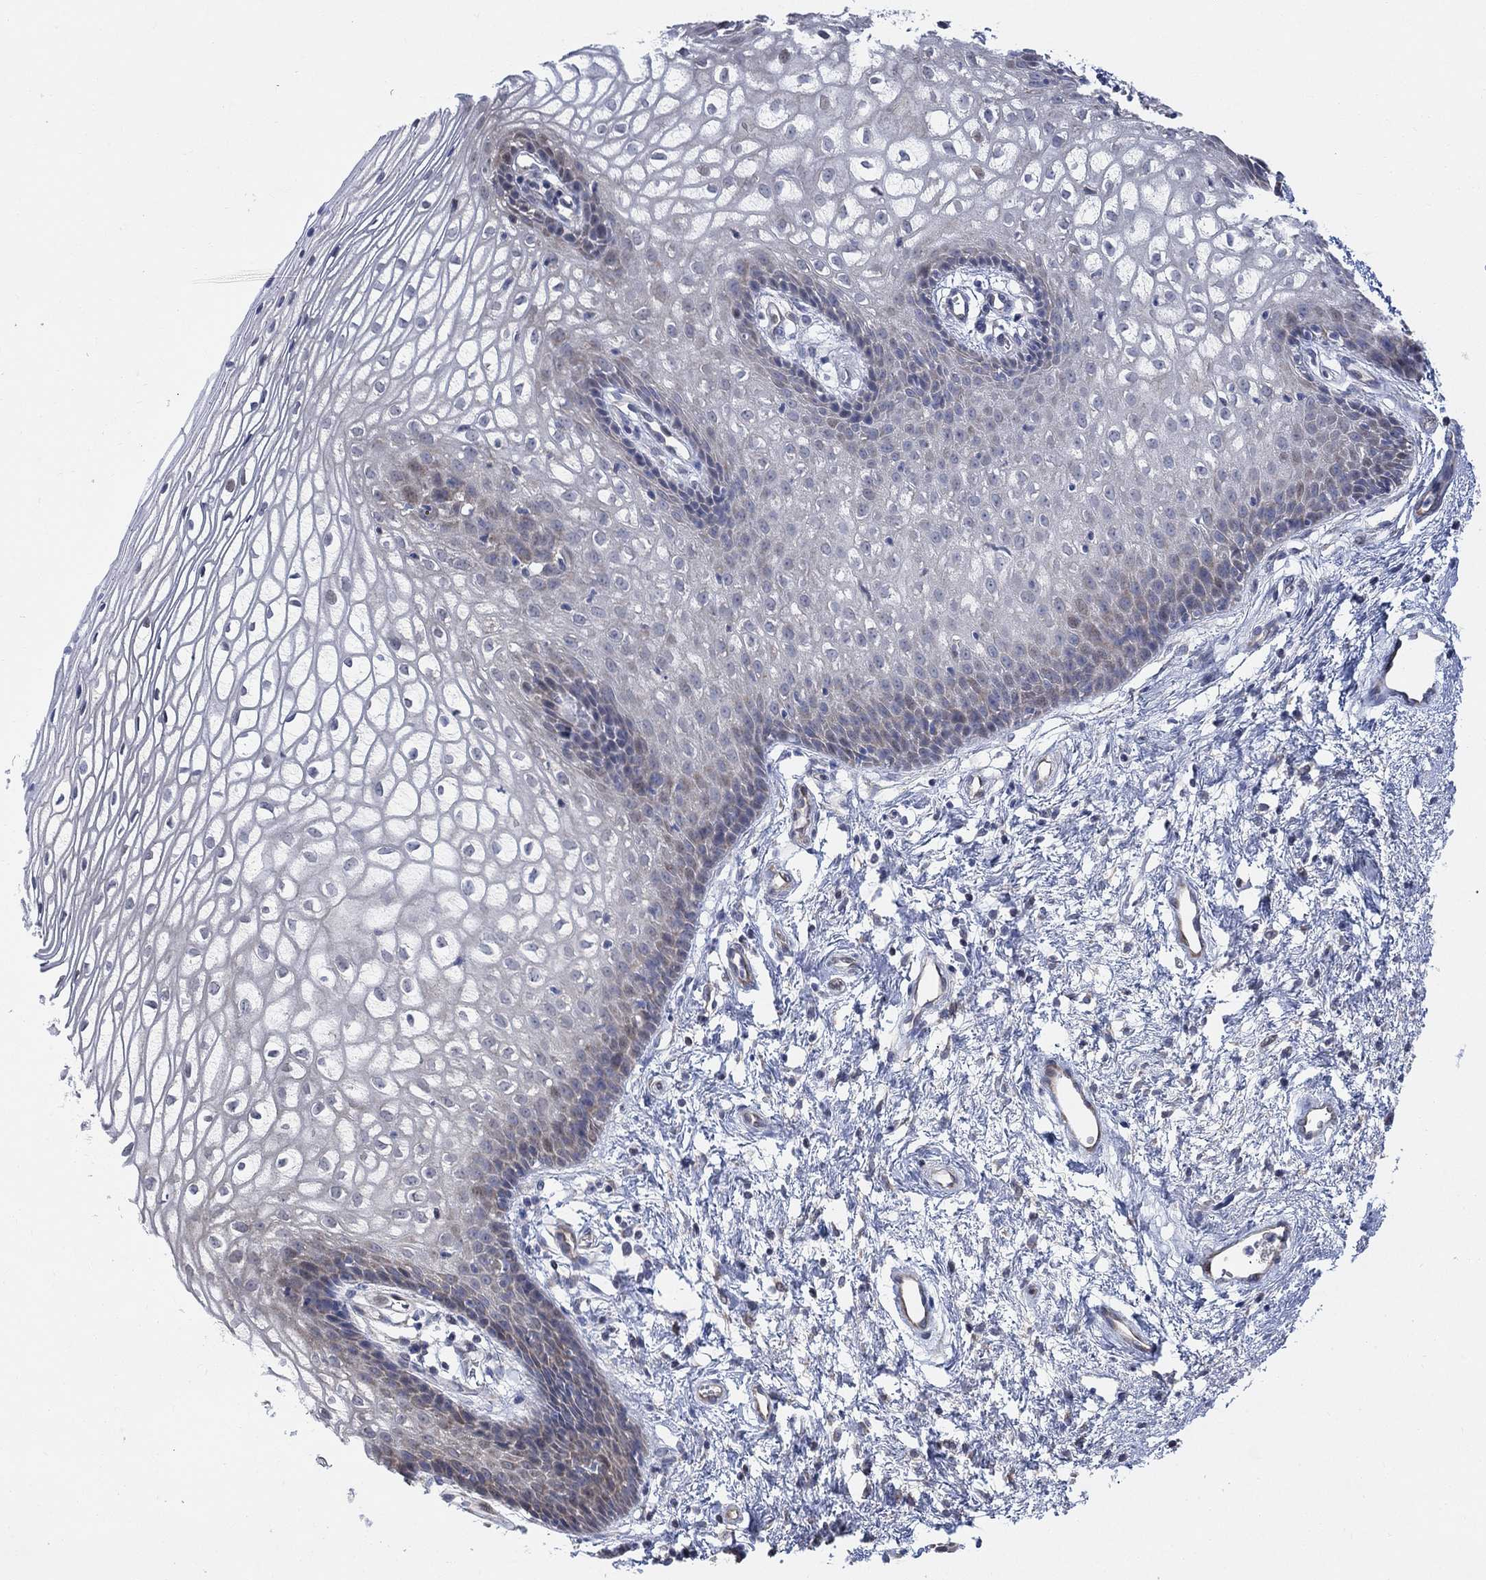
{"staining": {"intensity": "negative", "quantity": "none", "location": "none"}, "tissue": "vagina", "cell_type": "Squamous epithelial cells", "image_type": "normal", "snomed": [{"axis": "morphology", "description": "Normal tissue, NOS"}, {"axis": "topography", "description": "Vagina"}], "caption": "The histopathology image reveals no staining of squamous epithelial cells in benign vagina.", "gene": "CNTF", "patient": {"sex": "female", "age": 34}}